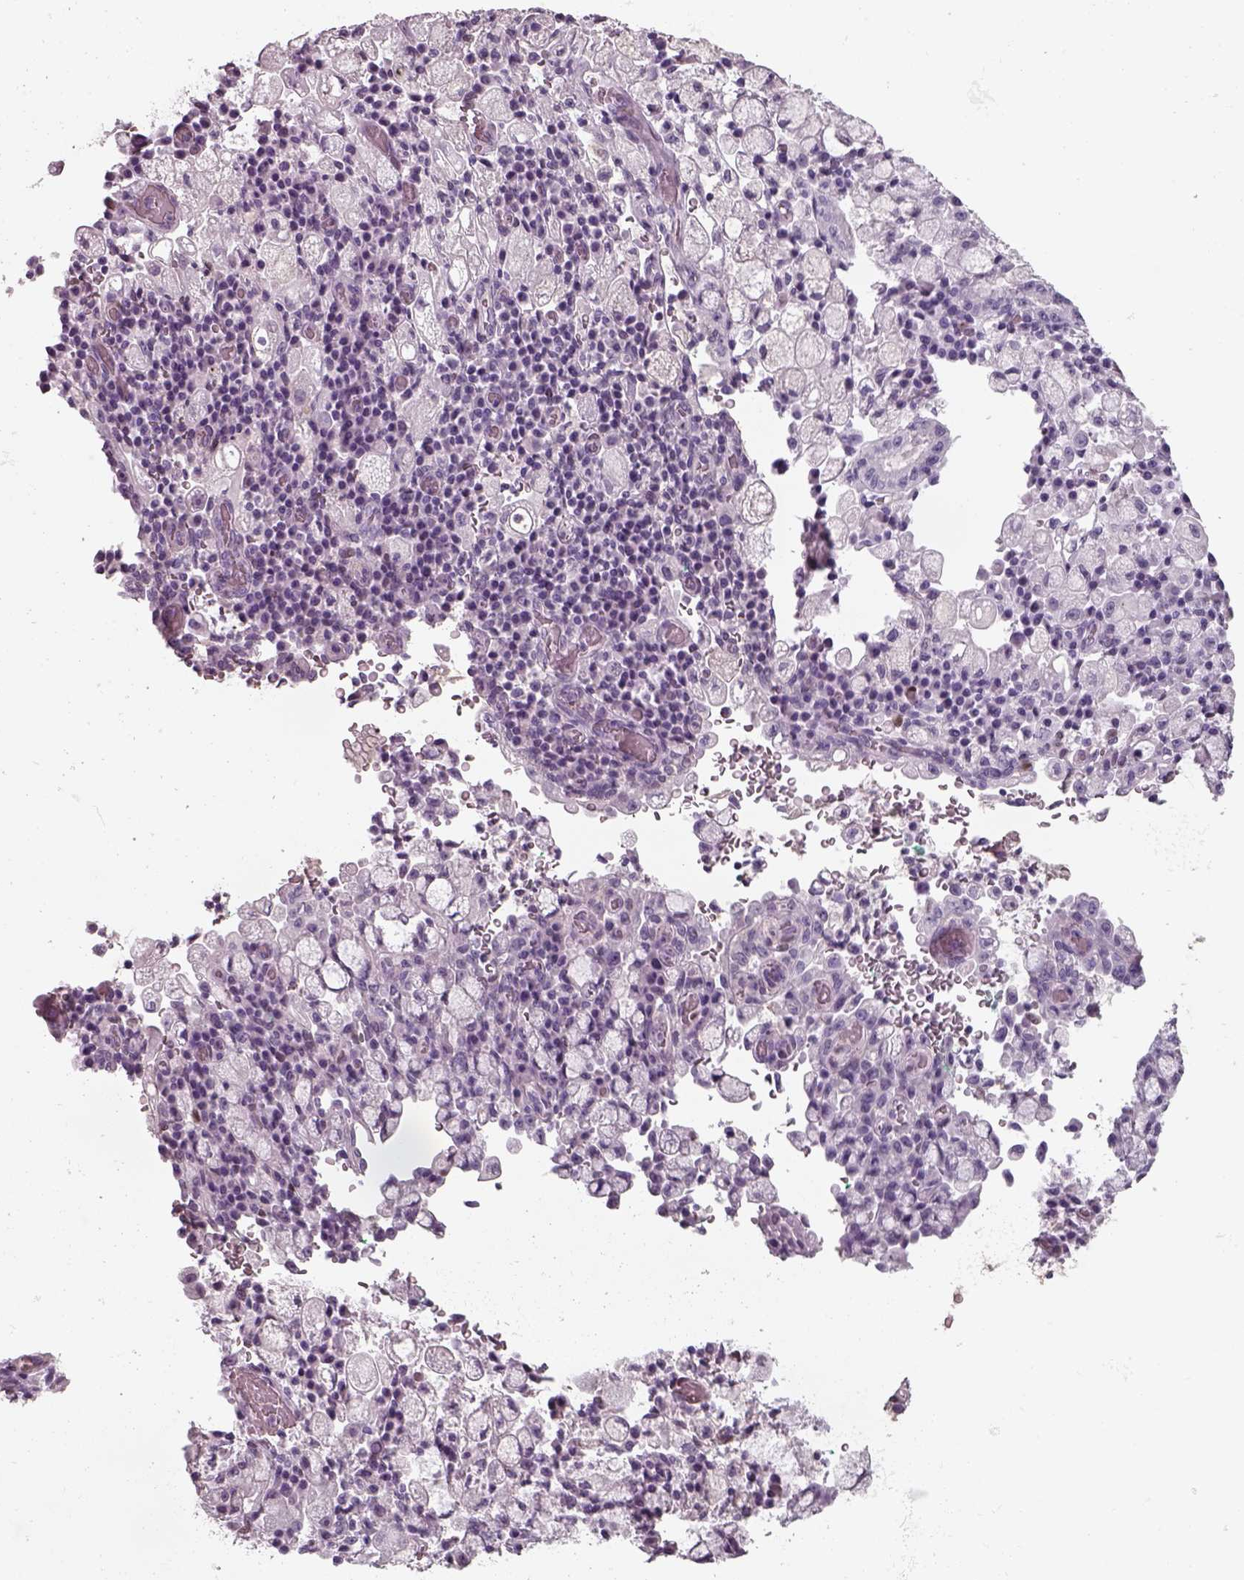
{"staining": {"intensity": "negative", "quantity": "none", "location": "none"}, "tissue": "stomach cancer", "cell_type": "Tumor cells", "image_type": "cancer", "snomed": [{"axis": "morphology", "description": "Adenocarcinoma, NOS"}, {"axis": "topography", "description": "Stomach"}], "caption": "This is an IHC photomicrograph of human adenocarcinoma (stomach). There is no expression in tumor cells.", "gene": "ISYNA1", "patient": {"sex": "male", "age": 58}}